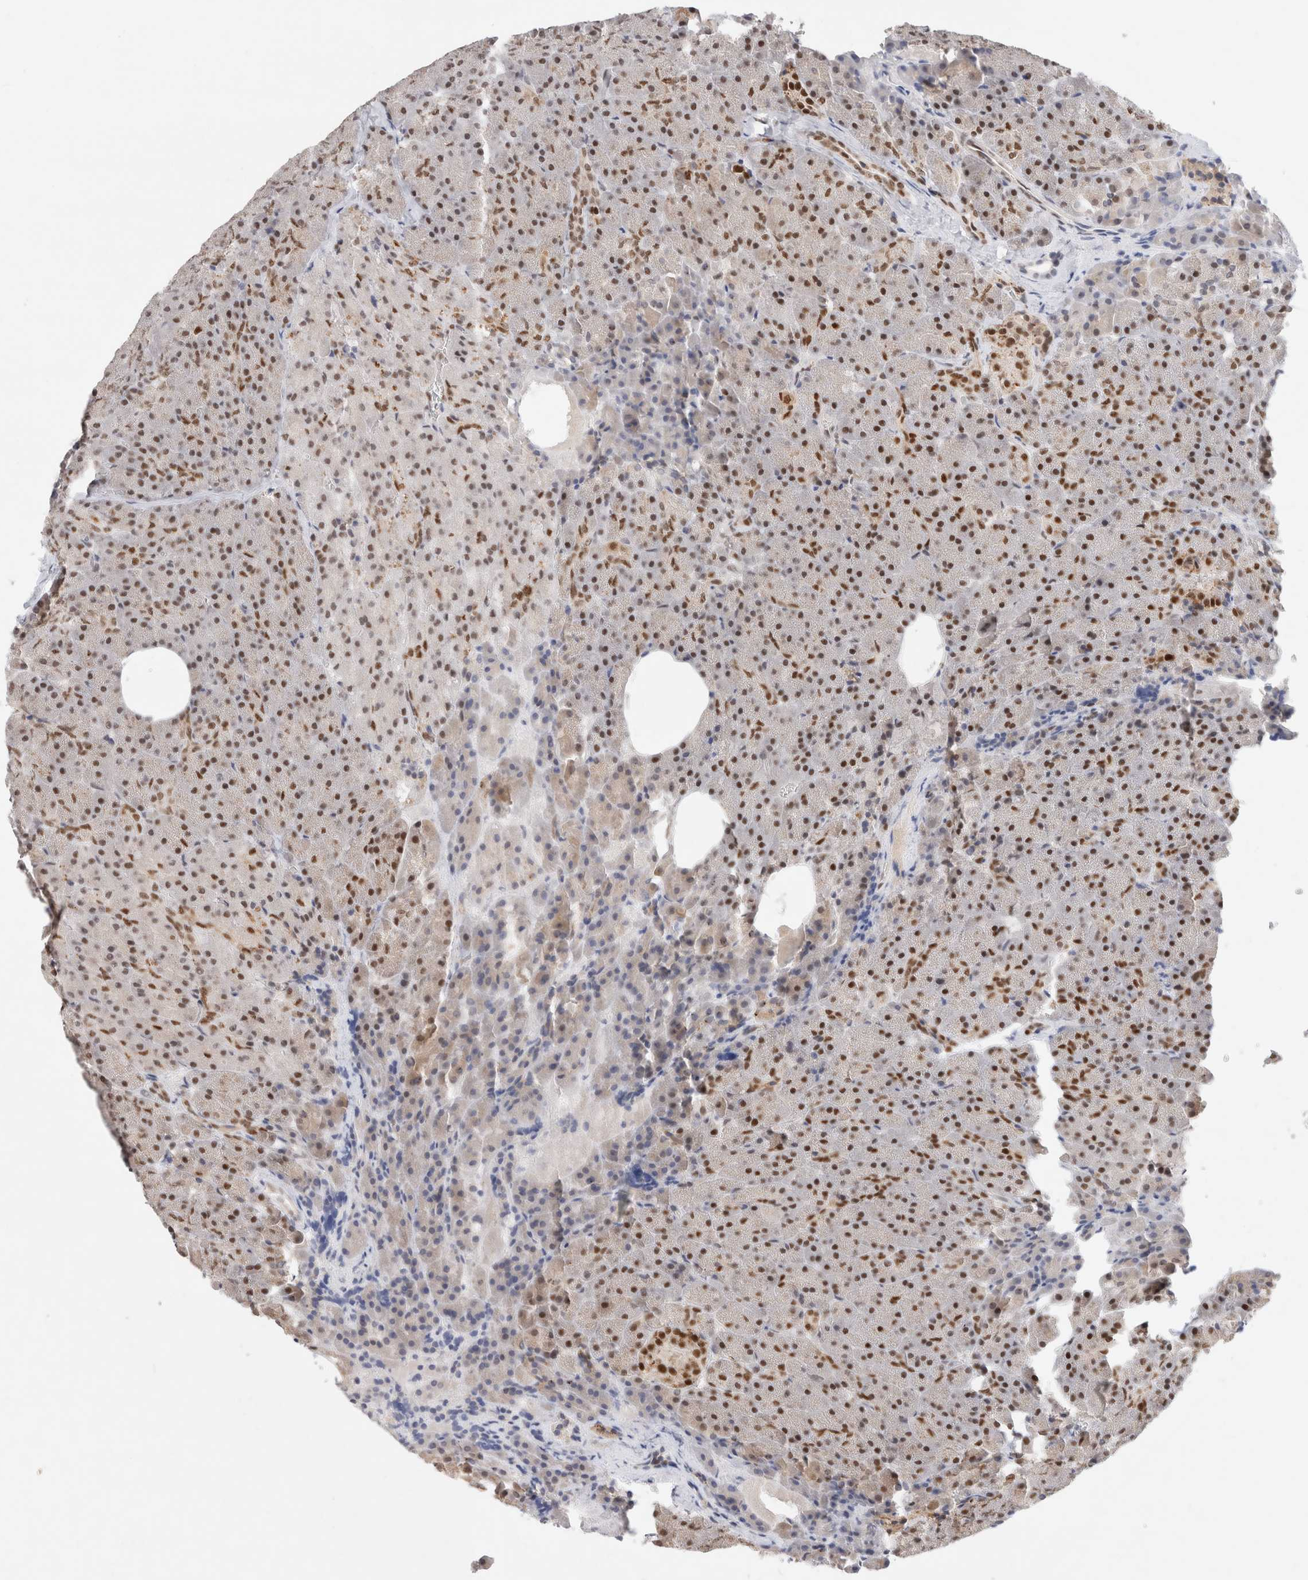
{"staining": {"intensity": "moderate", "quantity": ">75%", "location": "nuclear"}, "tissue": "pancreas", "cell_type": "Exocrine glandular cells", "image_type": "normal", "snomed": [{"axis": "morphology", "description": "Normal tissue, NOS"}, {"axis": "morphology", "description": "Carcinoid, malignant, NOS"}, {"axis": "topography", "description": "Pancreas"}], "caption": "Immunohistochemistry (IHC) photomicrograph of unremarkable human pancreas stained for a protein (brown), which shows medium levels of moderate nuclear positivity in approximately >75% of exocrine glandular cells.", "gene": "GTF2I", "patient": {"sex": "female", "age": 35}}